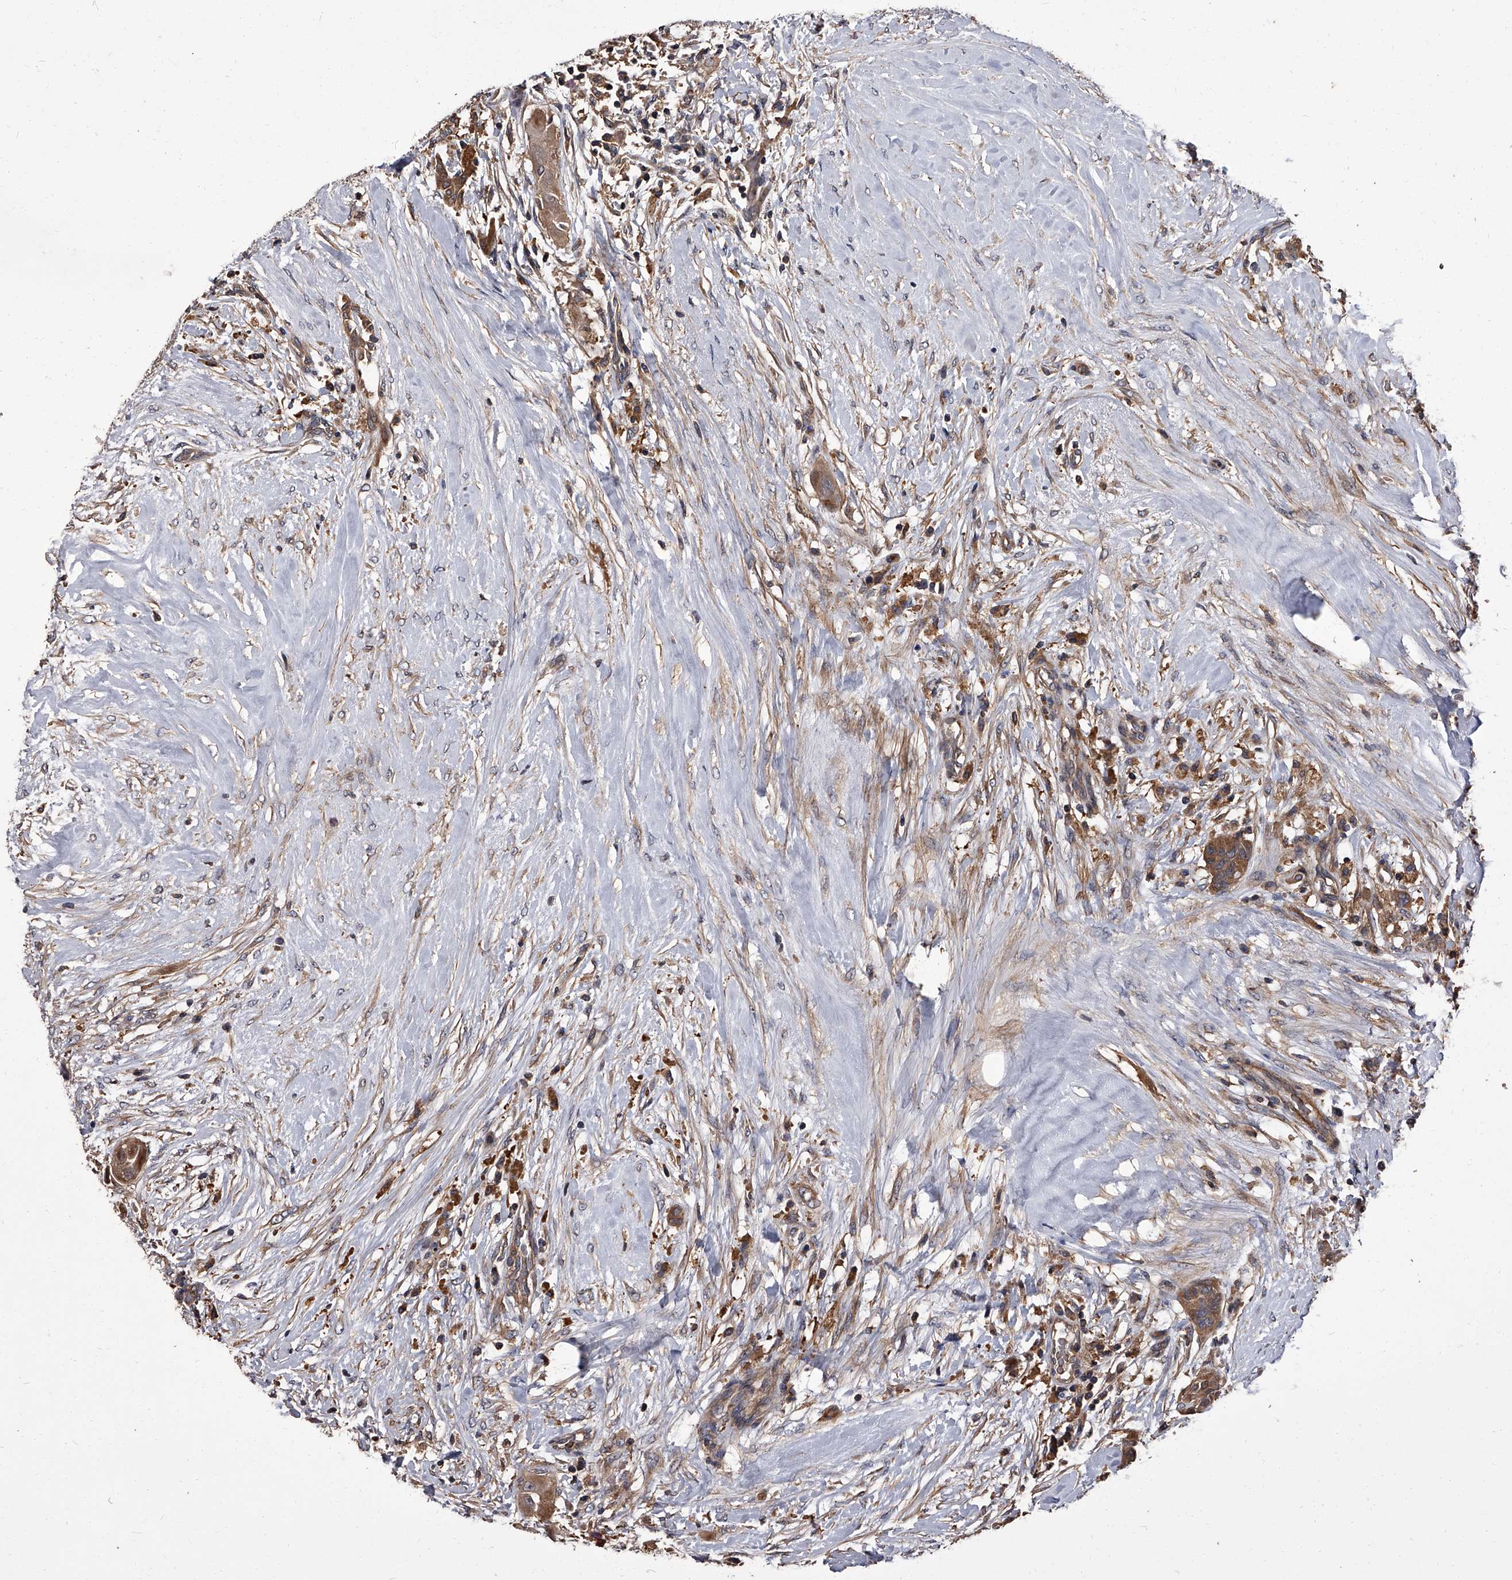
{"staining": {"intensity": "moderate", "quantity": ">75%", "location": "cytoplasmic/membranous"}, "tissue": "thyroid cancer", "cell_type": "Tumor cells", "image_type": "cancer", "snomed": [{"axis": "morphology", "description": "Papillary adenocarcinoma, NOS"}, {"axis": "topography", "description": "Thyroid gland"}], "caption": "Immunohistochemistry staining of thyroid cancer (papillary adenocarcinoma), which reveals medium levels of moderate cytoplasmic/membranous positivity in about >75% of tumor cells indicating moderate cytoplasmic/membranous protein expression. The staining was performed using DAB (brown) for protein detection and nuclei were counterstained in hematoxylin (blue).", "gene": "STK36", "patient": {"sex": "female", "age": 59}}